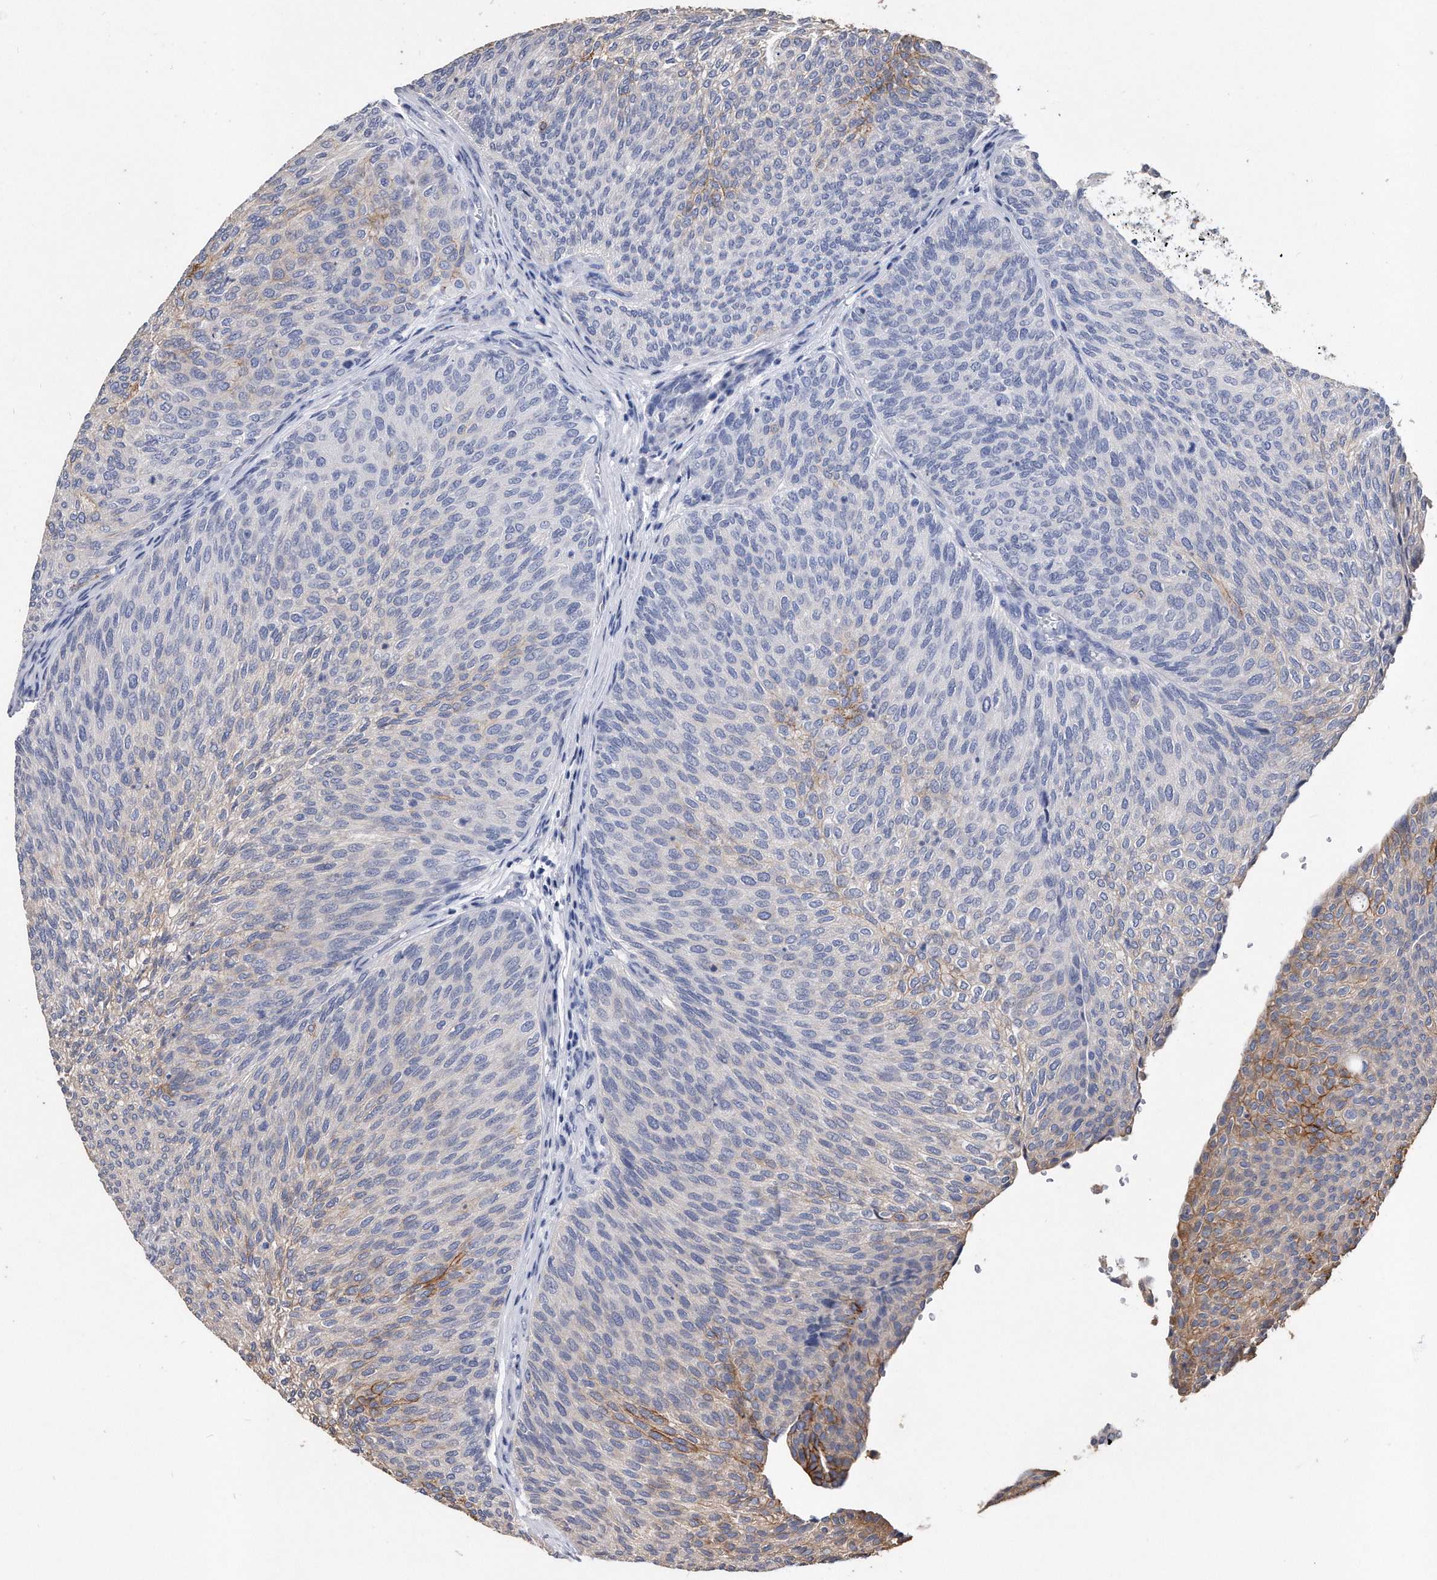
{"staining": {"intensity": "strong", "quantity": "<25%", "location": "cytoplasmic/membranous"}, "tissue": "urothelial cancer", "cell_type": "Tumor cells", "image_type": "cancer", "snomed": [{"axis": "morphology", "description": "Urothelial carcinoma, Low grade"}, {"axis": "topography", "description": "Urinary bladder"}], "caption": "Immunohistochemistry of low-grade urothelial carcinoma exhibits medium levels of strong cytoplasmic/membranous staining in approximately <25% of tumor cells. The protein is stained brown, and the nuclei are stained in blue (DAB IHC with brightfield microscopy, high magnification).", "gene": "IL20RA", "patient": {"sex": "female", "age": 79}}